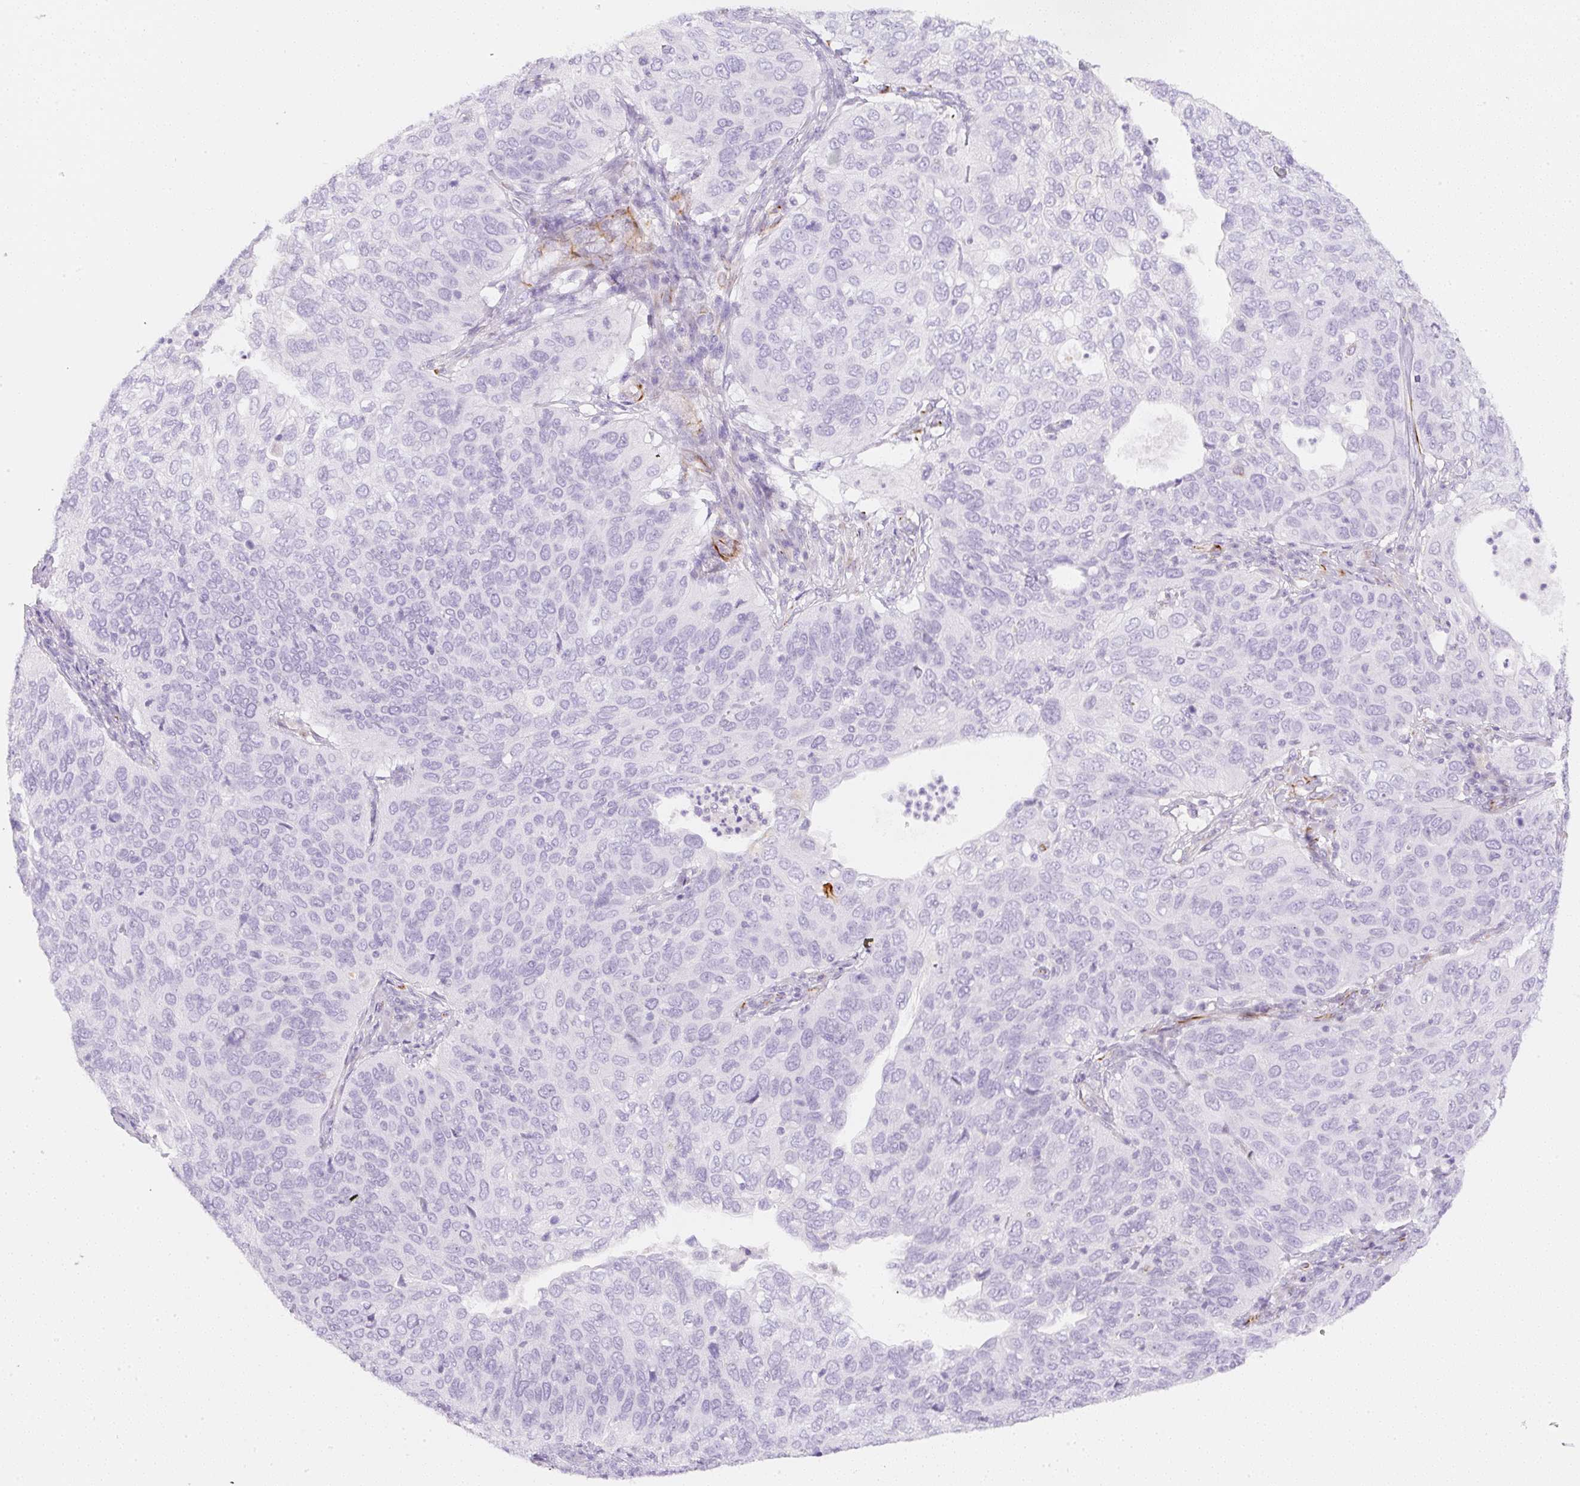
{"staining": {"intensity": "negative", "quantity": "none", "location": "none"}, "tissue": "cervical cancer", "cell_type": "Tumor cells", "image_type": "cancer", "snomed": [{"axis": "morphology", "description": "Squamous cell carcinoma, NOS"}, {"axis": "topography", "description": "Cervix"}], "caption": "The immunohistochemistry (IHC) micrograph has no significant expression in tumor cells of squamous cell carcinoma (cervical) tissue. (Immunohistochemistry (ihc), brightfield microscopy, high magnification).", "gene": "ZNF689", "patient": {"sex": "female", "age": 36}}